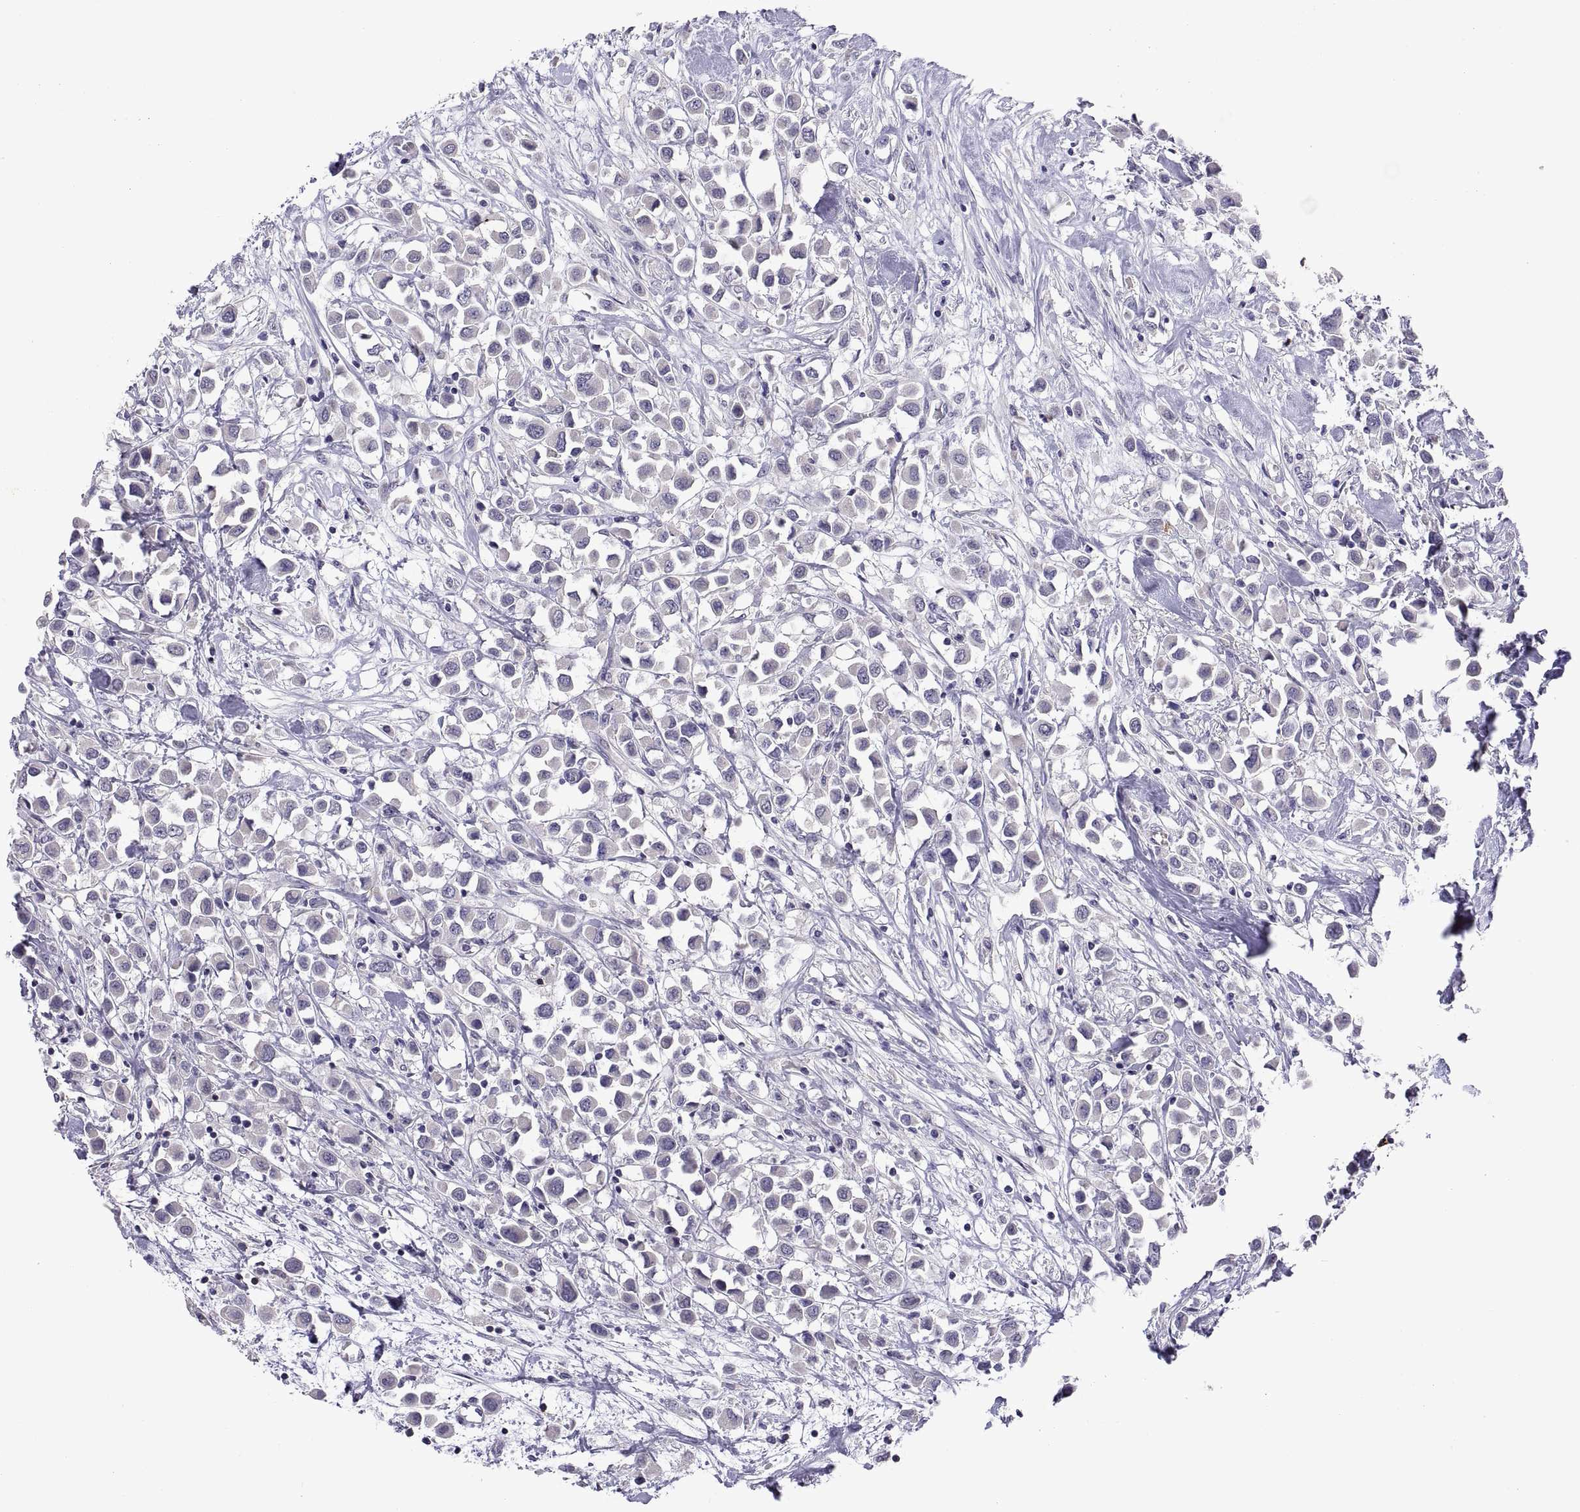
{"staining": {"intensity": "negative", "quantity": "none", "location": "none"}, "tissue": "breast cancer", "cell_type": "Tumor cells", "image_type": "cancer", "snomed": [{"axis": "morphology", "description": "Duct carcinoma"}, {"axis": "topography", "description": "Breast"}], "caption": "Immunohistochemistry histopathology image of human intraductal carcinoma (breast) stained for a protein (brown), which reveals no staining in tumor cells. (Stains: DAB (3,3'-diaminobenzidine) immunohistochemistry with hematoxylin counter stain, Microscopy: brightfield microscopy at high magnification).", "gene": "MS4A1", "patient": {"sex": "female", "age": 61}}